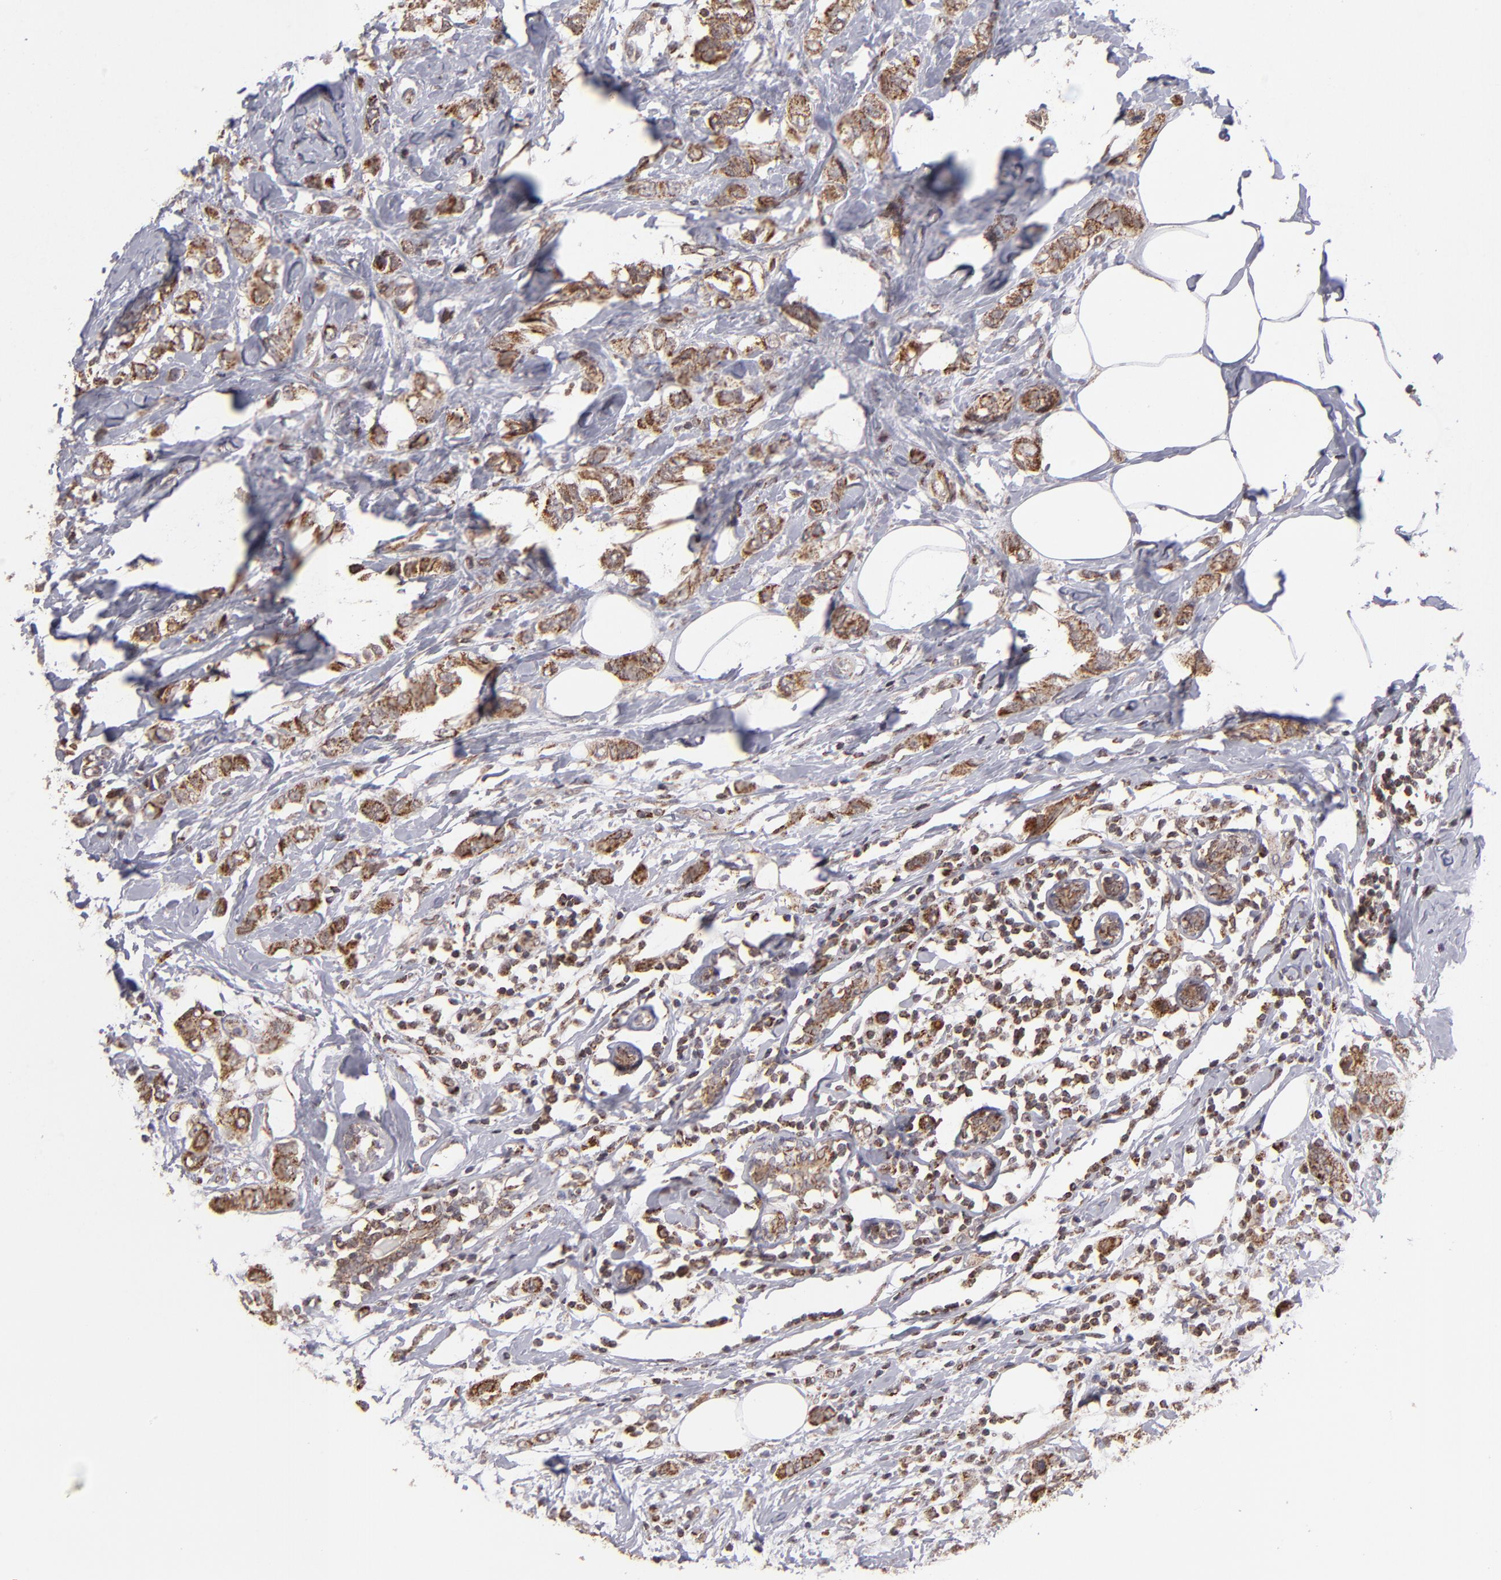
{"staining": {"intensity": "moderate", "quantity": ">75%", "location": "cytoplasmic/membranous"}, "tissue": "breast cancer", "cell_type": "Tumor cells", "image_type": "cancer", "snomed": [{"axis": "morphology", "description": "Normal tissue, NOS"}, {"axis": "morphology", "description": "Duct carcinoma"}, {"axis": "topography", "description": "Breast"}], "caption": "This image demonstrates immunohistochemistry staining of human breast cancer (invasive ductal carcinoma), with medium moderate cytoplasmic/membranous staining in approximately >75% of tumor cells.", "gene": "SLC15A1", "patient": {"sex": "female", "age": 50}}